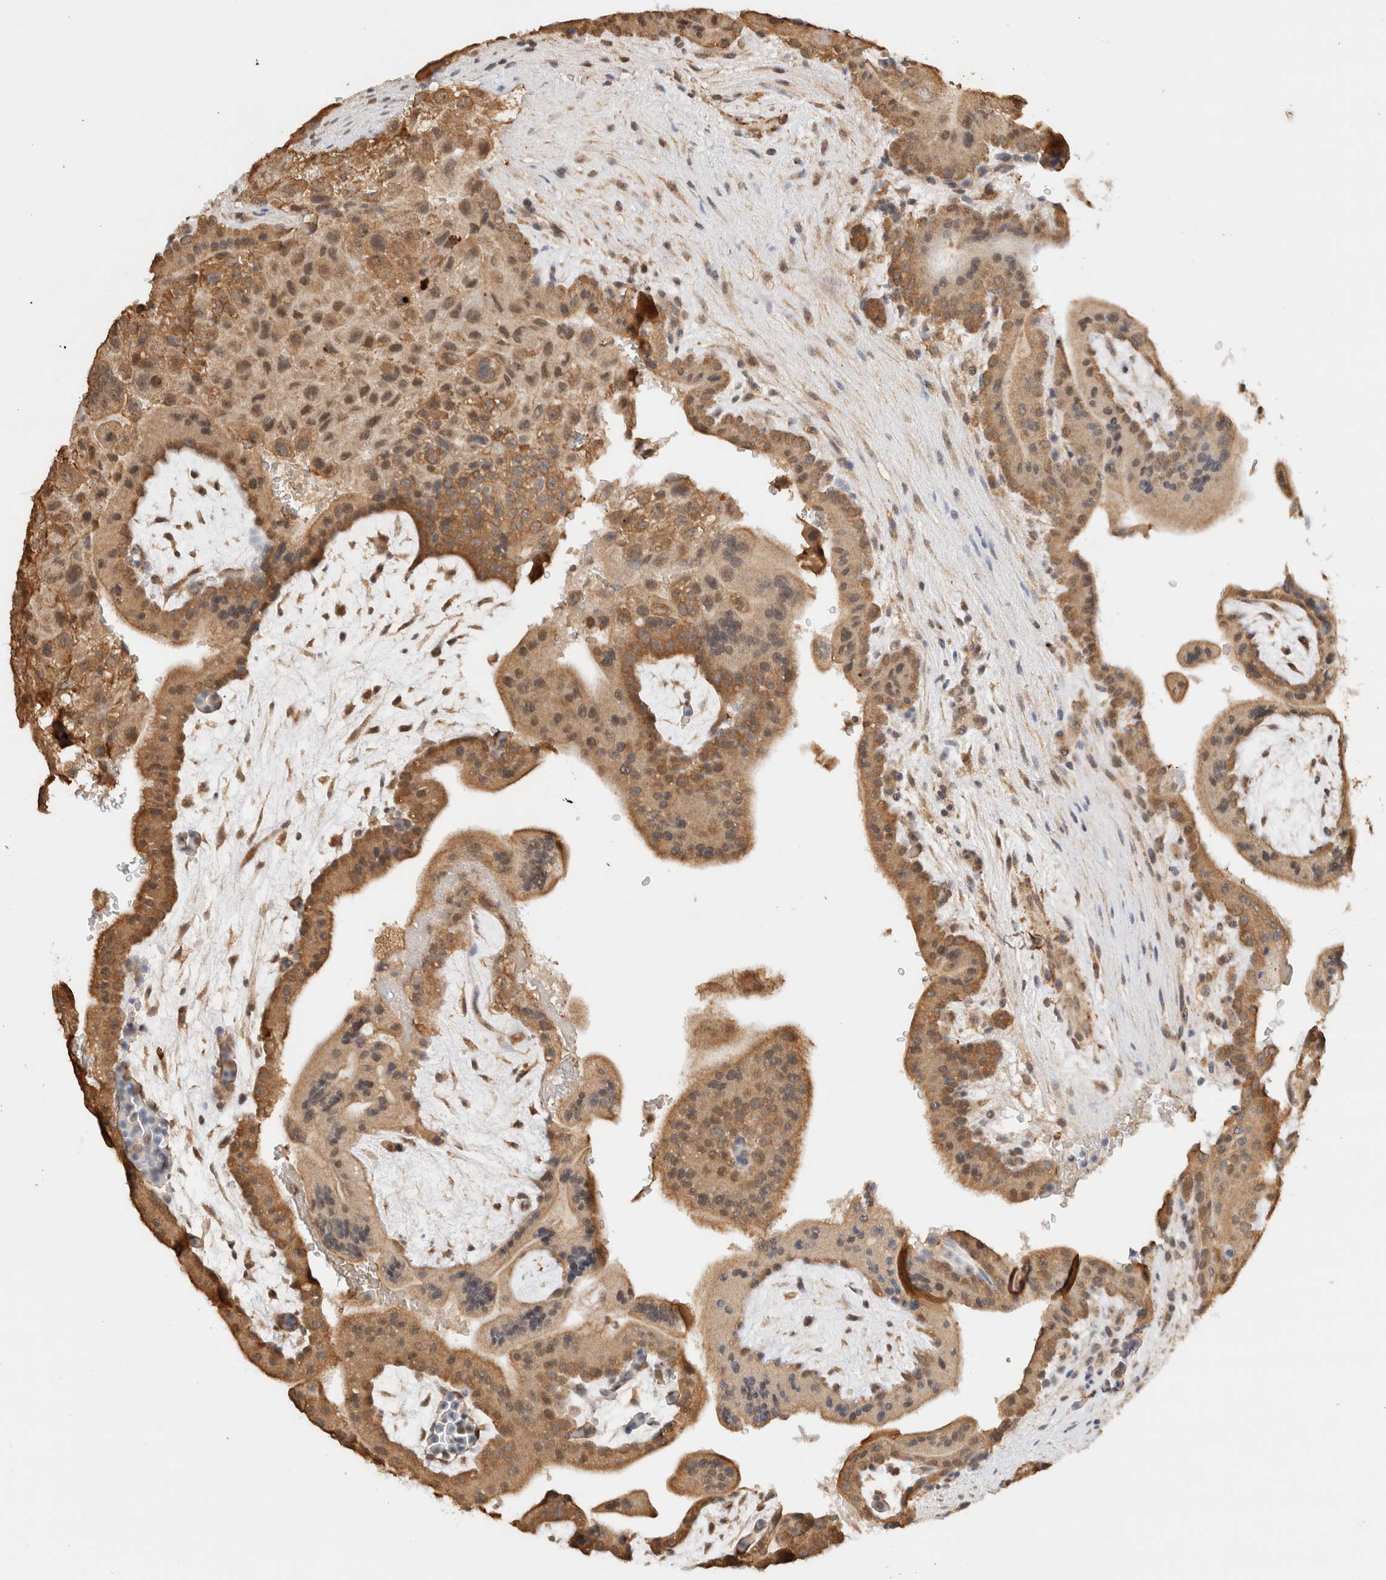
{"staining": {"intensity": "moderate", "quantity": ">75%", "location": "cytoplasmic/membranous,nuclear"}, "tissue": "placenta", "cell_type": "Decidual cells", "image_type": "normal", "snomed": [{"axis": "morphology", "description": "Normal tissue, NOS"}, {"axis": "topography", "description": "Placenta"}], "caption": "A brown stain highlights moderate cytoplasmic/membranous,nuclear positivity of a protein in decidual cells of unremarkable placenta.", "gene": "CA13", "patient": {"sex": "female", "age": 35}}